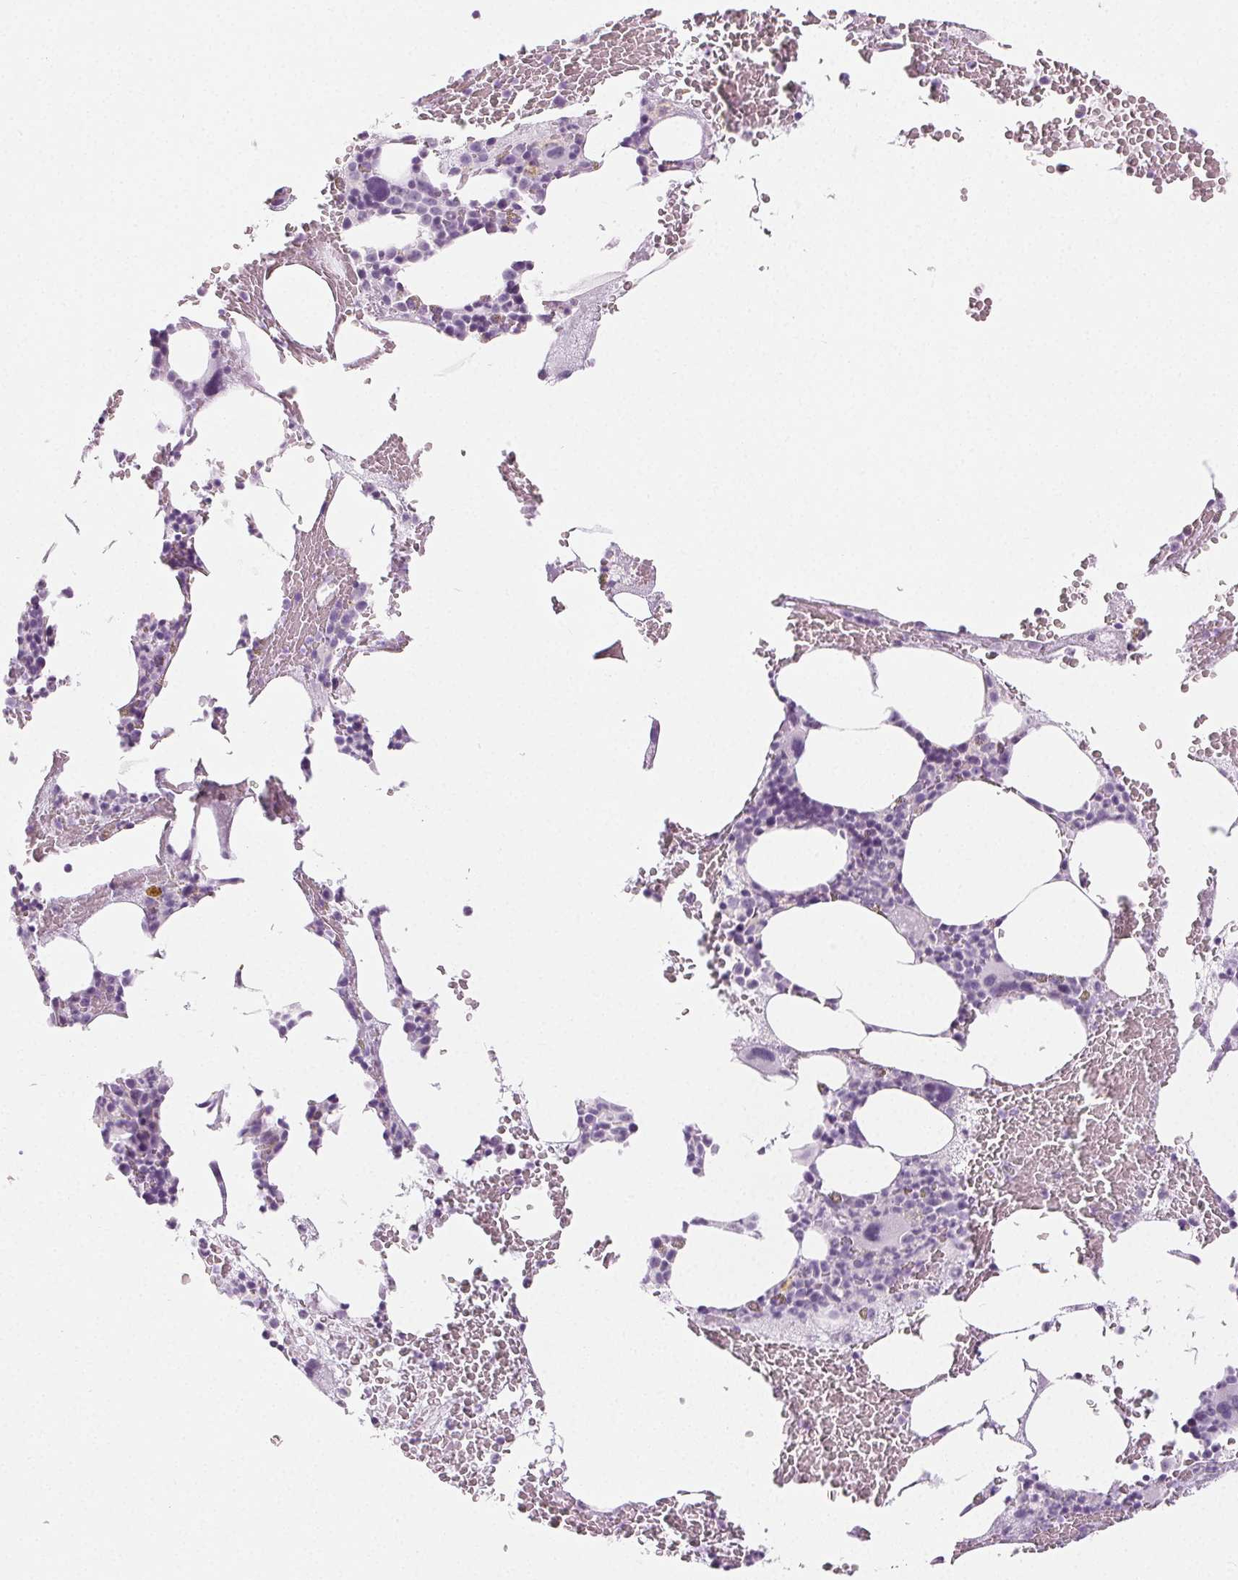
{"staining": {"intensity": "negative", "quantity": "none", "location": "none"}, "tissue": "bone marrow", "cell_type": "Hematopoietic cells", "image_type": "normal", "snomed": [{"axis": "morphology", "description": "Normal tissue, NOS"}, {"axis": "topography", "description": "Bone marrow"}], "caption": "Immunohistochemical staining of benign bone marrow shows no significant staining in hematopoietic cells. (DAB (3,3'-diaminobenzidine) IHC, high magnification).", "gene": "SPRR3", "patient": {"sex": "male", "age": 89}}